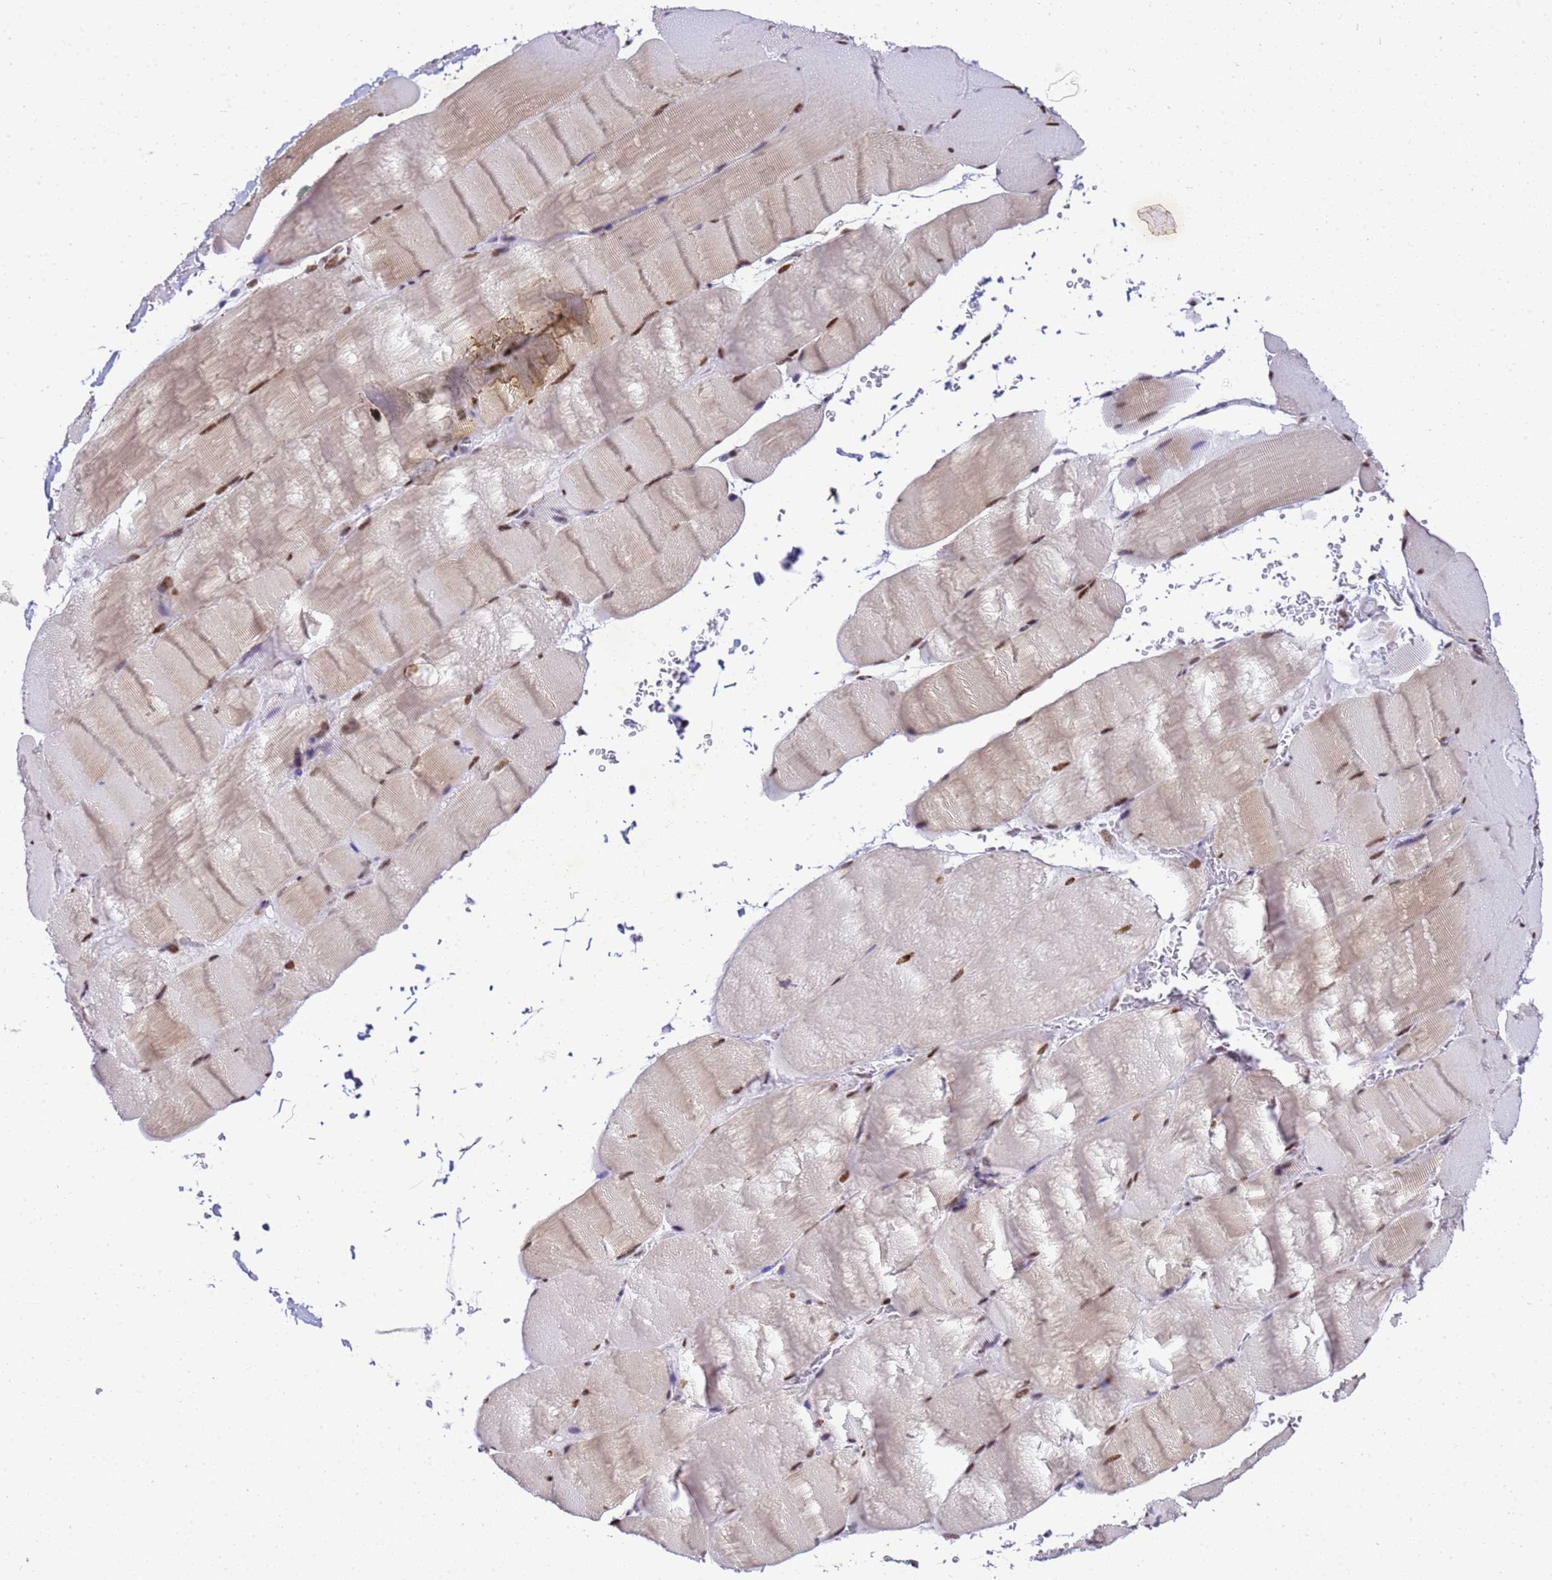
{"staining": {"intensity": "moderate", "quantity": "25%-75%", "location": "cytoplasmic/membranous,nuclear"}, "tissue": "skeletal muscle", "cell_type": "Myocytes", "image_type": "normal", "snomed": [{"axis": "morphology", "description": "Normal tissue, NOS"}, {"axis": "topography", "description": "Skeletal muscle"}, {"axis": "topography", "description": "Head-Neck"}], "caption": "High-magnification brightfield microscopy of unremarkable skeletal muscle stained with DAB (brown) and counterstained with hematoxylin (blue). myocytes exhibit moderate cytoplasmic/membranous,nuclear positivity is identified in approximately25%-75% of cells.", "gene": "SMN1", "patient": {"sex": "male", "age": 66}}